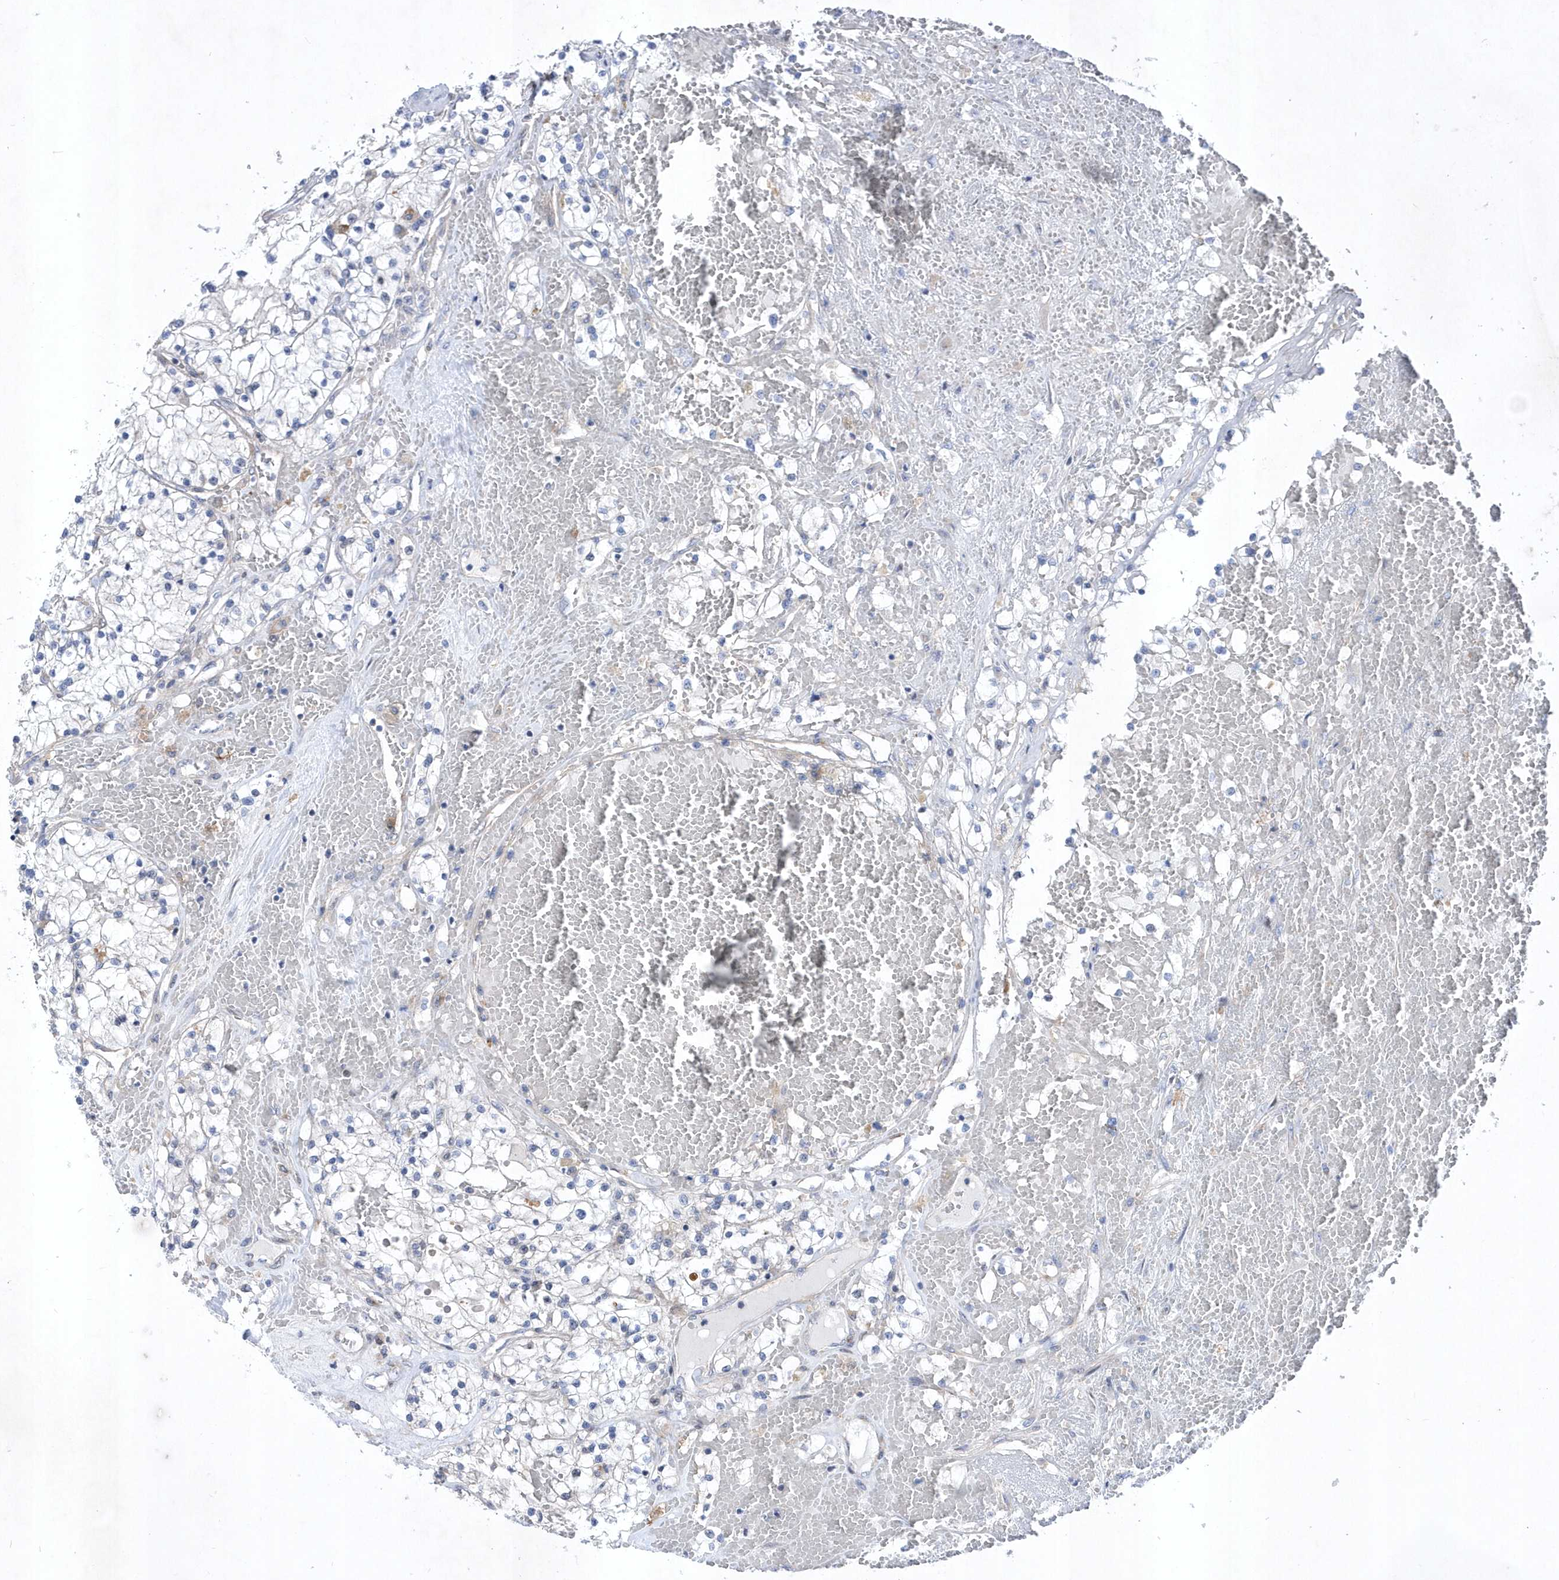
{"staining": {"intensity": "negative", "quantity": "none", "location": "none"}, "tissue": "renal cancer", "cell_type": "Tumor cells", "image_type": "cancer", "snomed": [{"axis": "morphology", "description": "Normal tissue, NOS"}, {"axis": "morphology", "description": "Adenocarcinoma, NOS"}, {"axis": "topography", "description": "Kidney"}], "caption": "A photomicrograph of adenocarcinoma (renal) stained for a protein exhibits no brown staining in tumor cells. (DAB immunohistochemistry (IHC) visualized using brightfield microscopy, high magnification).", "gene": "LONRF2", "patient": {"sex": "male", "age": 68}}